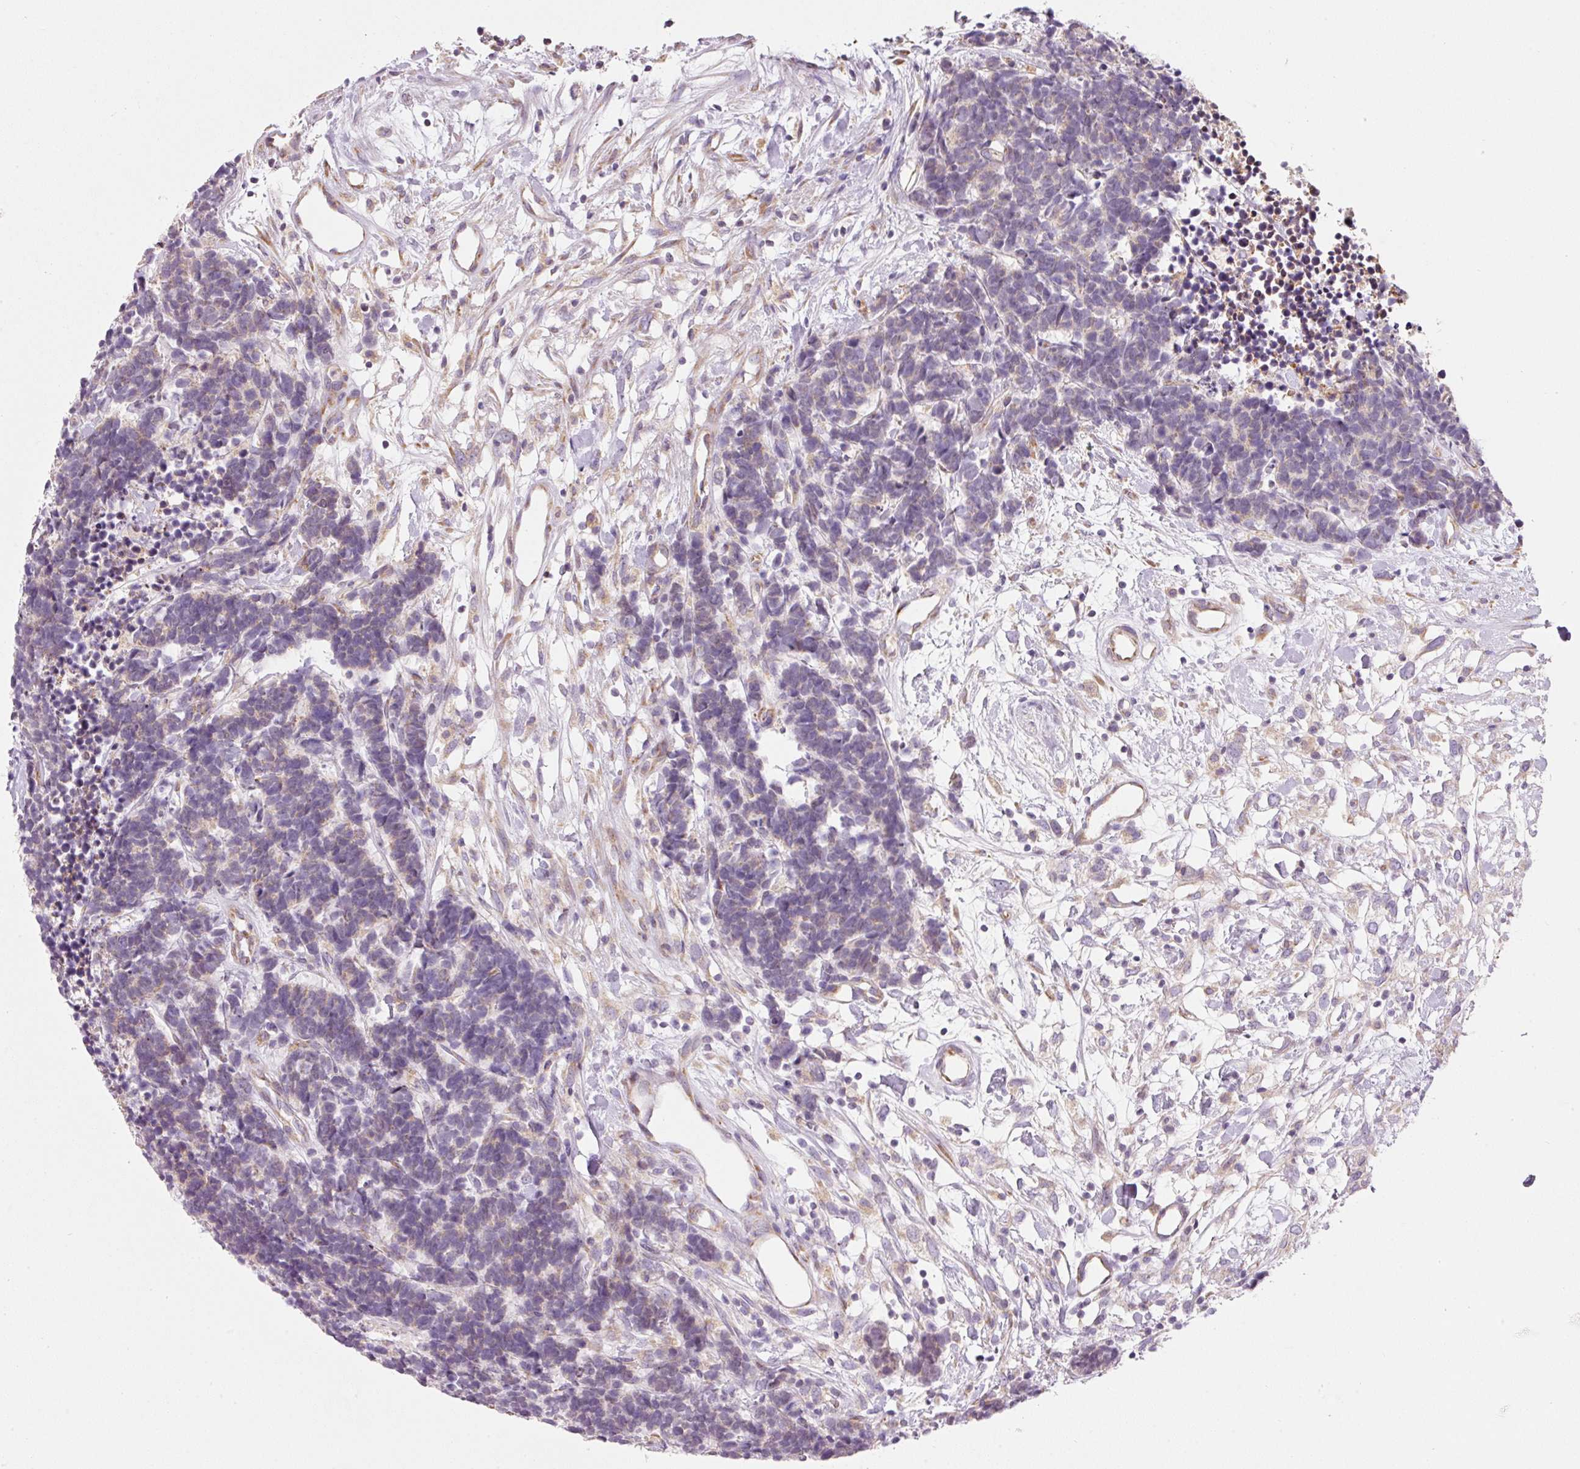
{"staining": {"intensity": "weak", "quantity": "<25%", "location": "cytoplasmic/membranous"}, "tissue": "carcinoid", "cell_type": "Tumor cells", "image_type": "cancer", "snomed": [{"axis": "morphology", "description": "Carcinoma, NOS"}, {"axis": "morphology", "description": "Carcinoid, malignant, NOS"}, {"axis": "topography", "description": "Urinary bladder"}], "caption": "IHC photomicrograph of neoplastic tissue: carcinoid stained with DAB shows no significant protein expression in tumor cells.", "gene": "MORN4", "patient": {"sex": "male", "age": 57}}